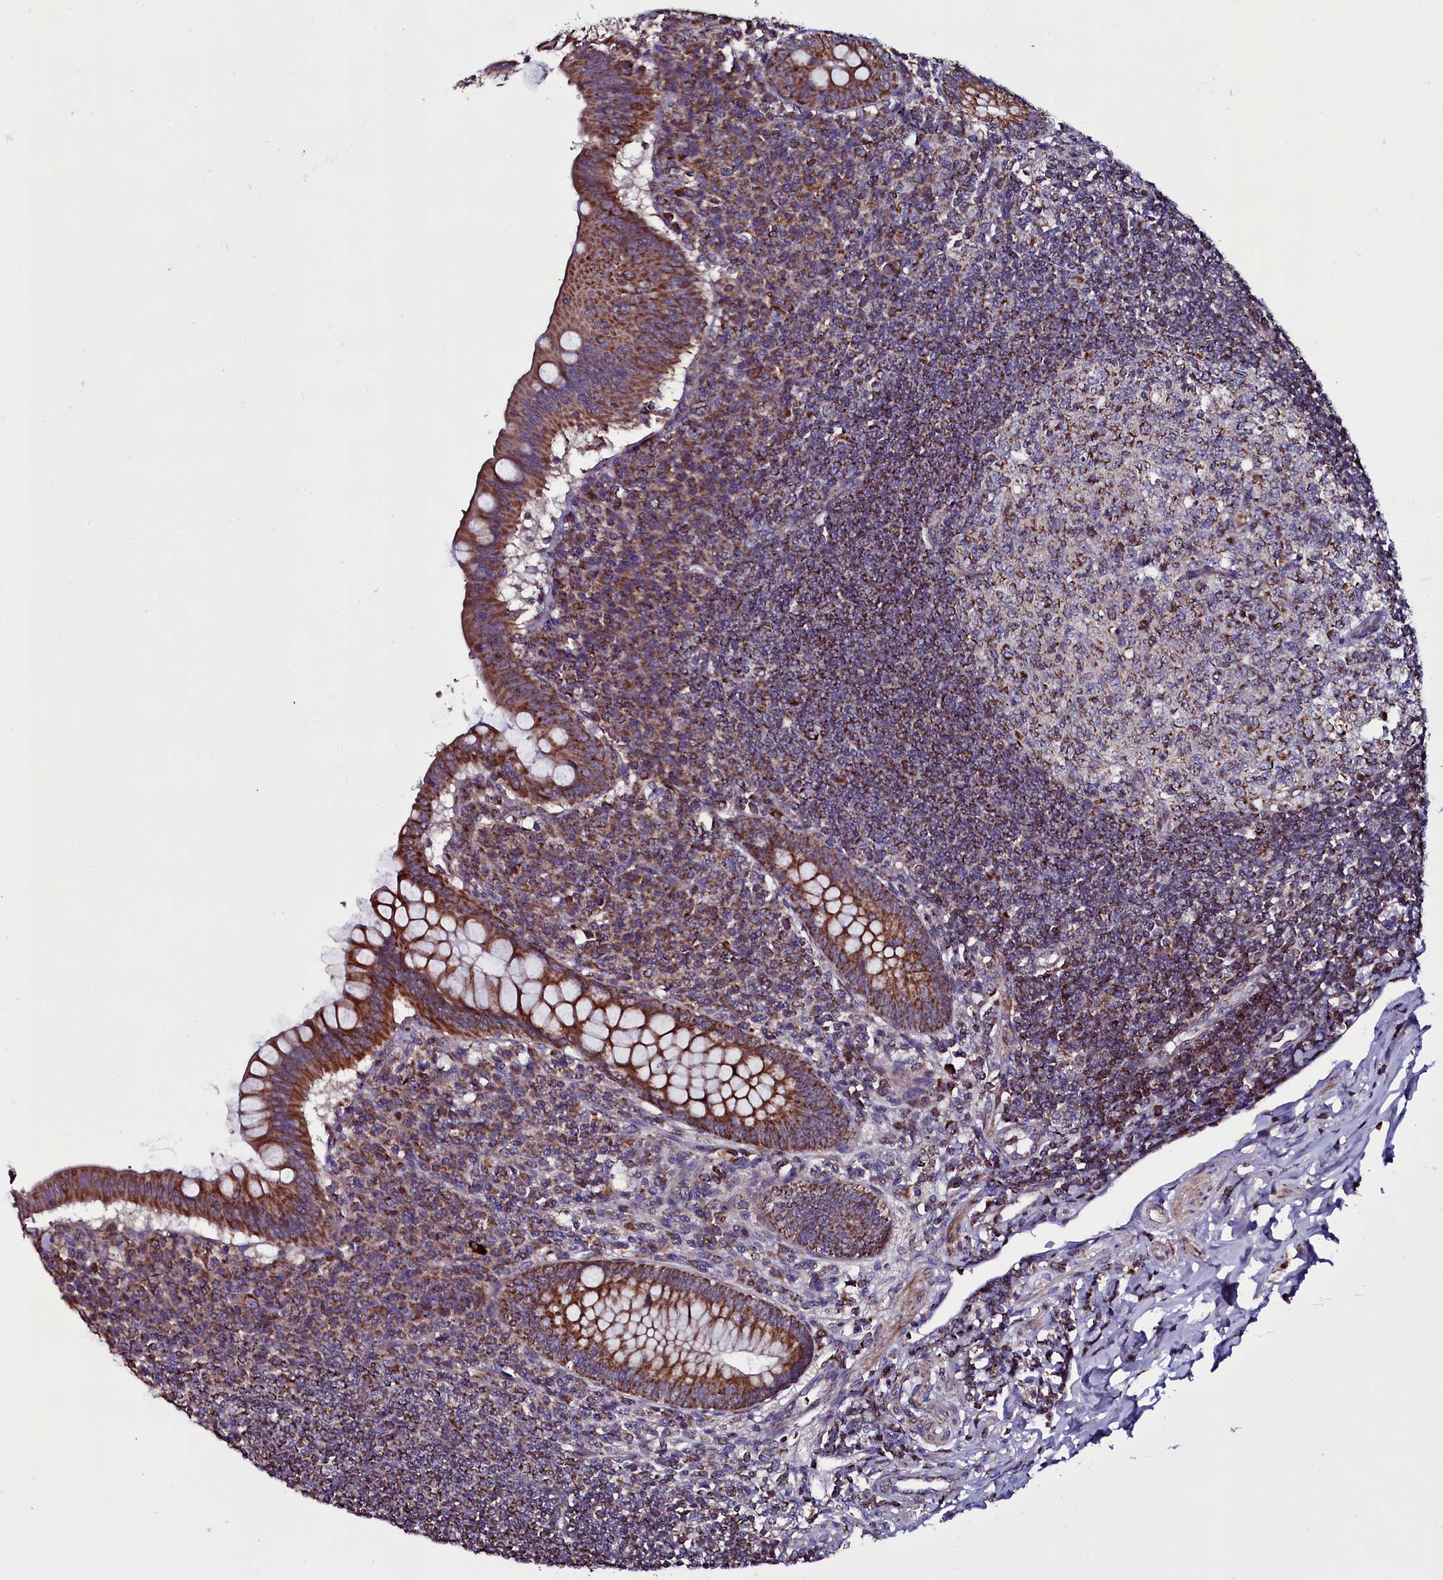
{"staining": {"intensity": "strong", "quantity": ">75%", "location": "cytoplasmic/membranous"}, "tissue": "appendix", "cell_type": "Glandular cells", "image_type": "normal", "snomed": [{"axis": "morphology", "description": "Normal tissue, NOS"}, {"axis": "topography", "description": "Appendix"}], "caption": "Glandular cells exhibit strong cytoplasmic/membranous positivity in about >75% of cells in unremarkable appendix. The protein of interest is shown in brown color, while the nuclei are stained blue.", "gene": "NAA80", "patient": {"sex": "female", "age": 33}}